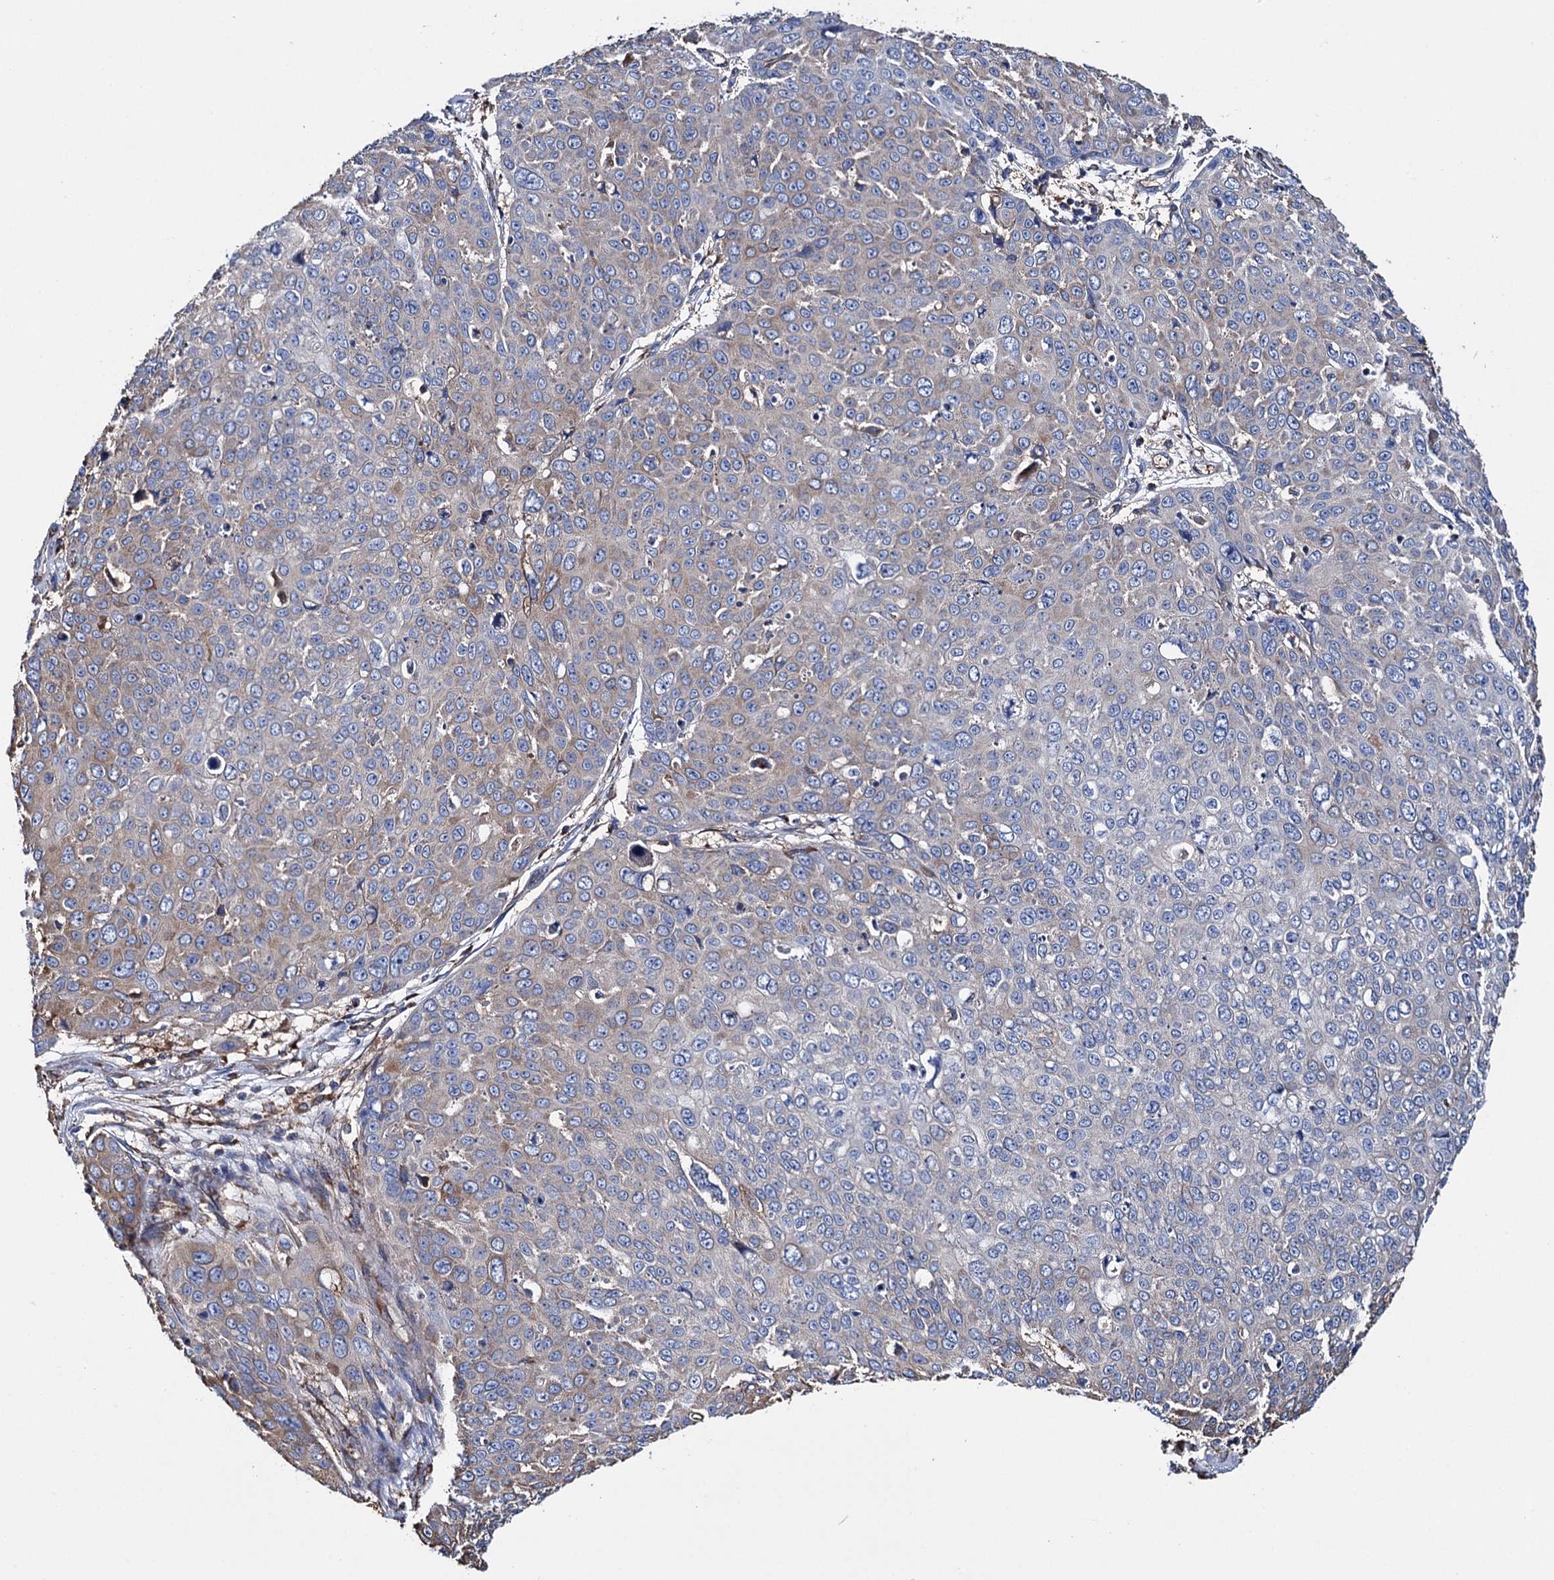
{"staining": {"intensity": "weak", "quantity": "<25%", "location": "cytoplasmic/membranous"}, "tissue": "skin cancer", "cell_type": "Tumor cells", "image_type": "cancer", "snomed": [{"axis": "morphology", "description": "Squamous cell carcinoma, NOS"}, {"axis": "topography", "description": "Skin"}], "caption": "IHC histopathology image of neoplastic tissue: human squamous cell carcinoma (skin) stained with DAB (3,3'-diaminobenzidine) shows no significant protein positivity in tumor cells. (DAB immunohistochemistry, high magnification).", "gene": "SCPEP1", "patient": {"sex": "male", "age": 71}}